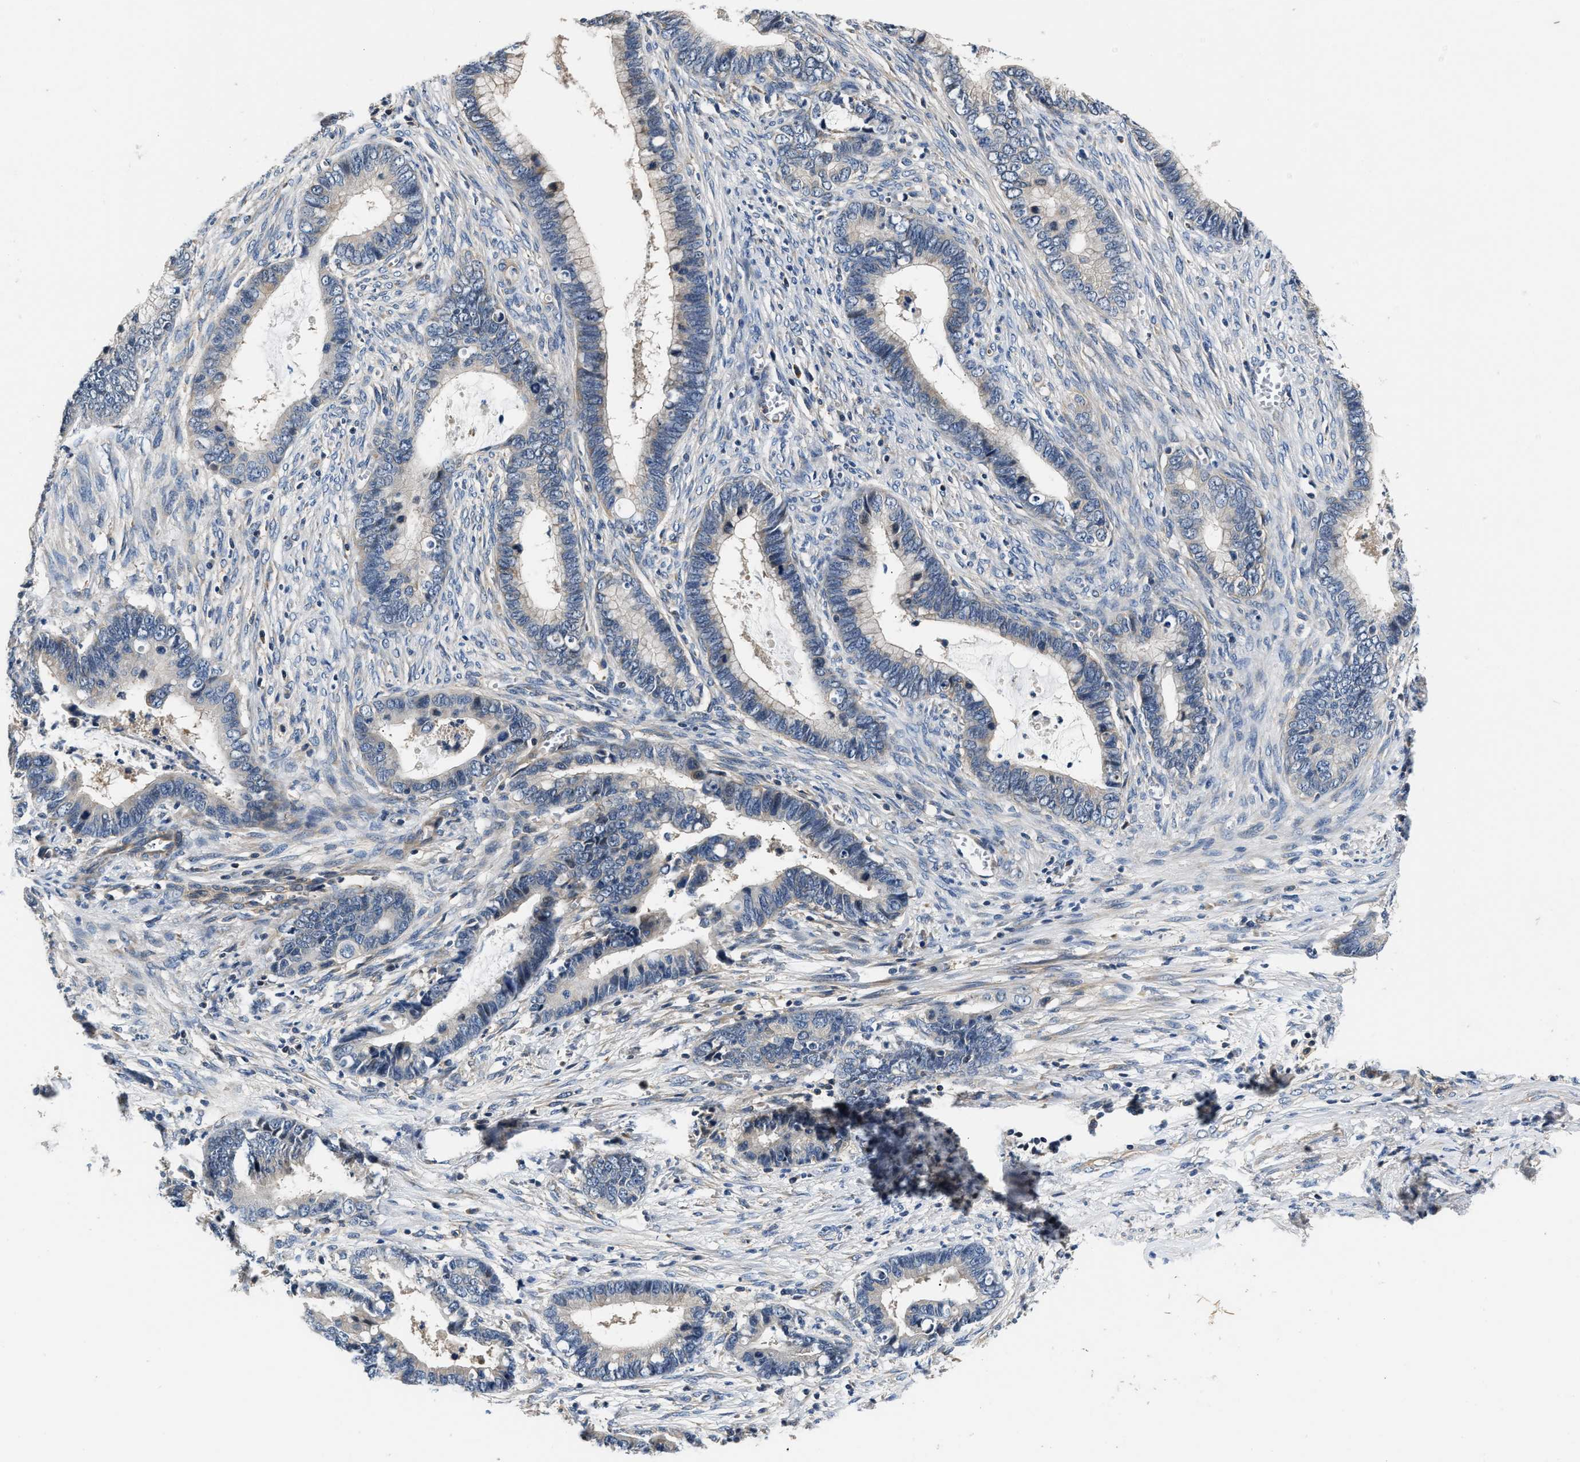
{"staining": {"intensity": "negative", "quantity": "none", "location": "none"}, "tissue": "cervical cancer", "cell_type": "Tumor cells", "image_type": "cancer", "snomed": [{"axis": "morphology", "description": "Adenocarcinoma, NOS"}, {"axis": "topography", "description": "Cervix"}], "caption": "A high-resolution micrograph shows IHC staining of adenocarcinoma (cervical), which demonstrates no significant positivity in tumor cells. Nuclei are stained in blue.", "gene": "TEX2", "patient": {"sex": "female", "age": 44}}